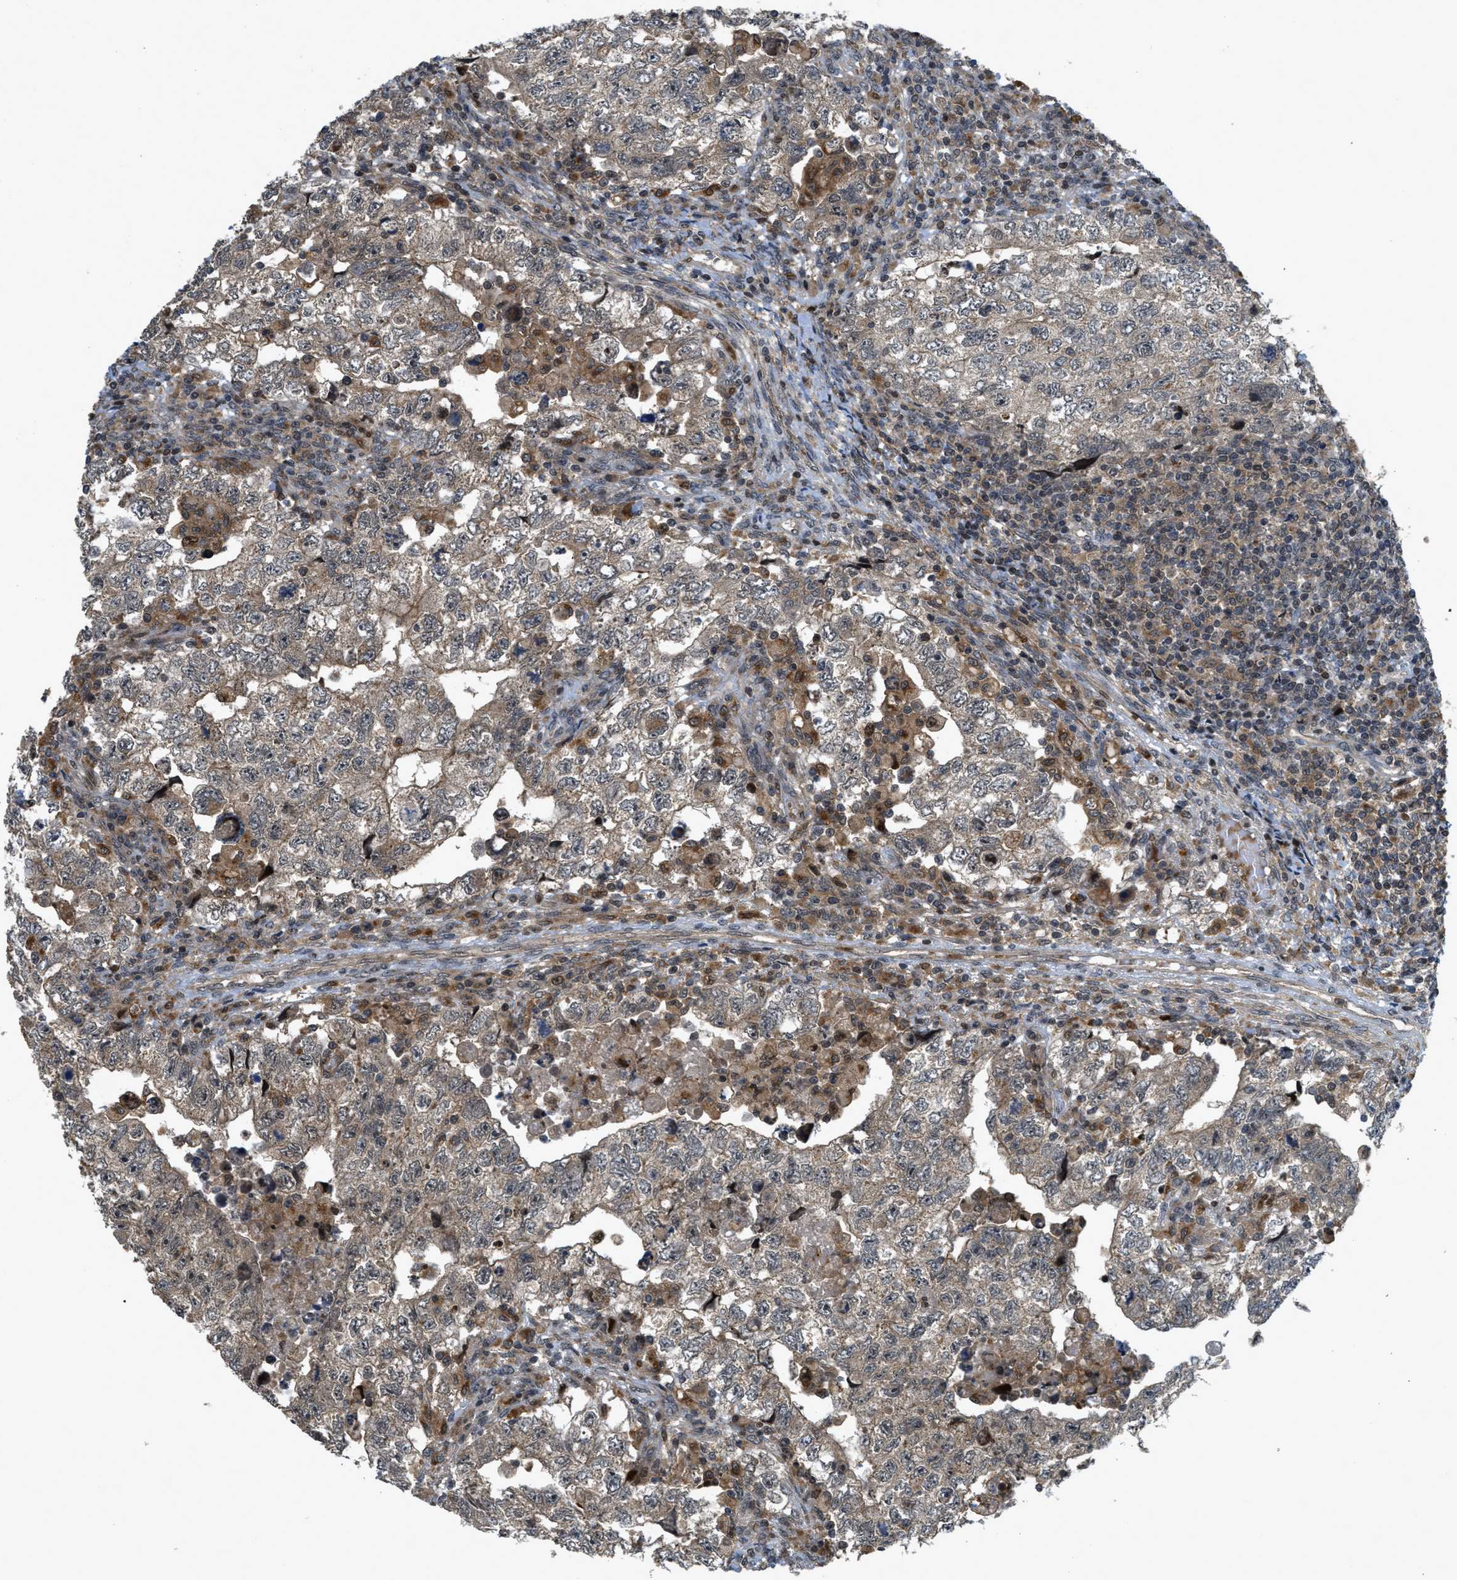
{"staining": {"intensity": "weak", "quantity": ">75%", "location": "cytoplasmic/membranous"}, "tissue": "testis cancer", "cell_type": "Tumor cells", "image_type": "cancer", "snomed": [{"axis": "morphology", "description": "Carcinoma, Embryonal, NOS"}, {"axis": "topography", "description": "Testis"}], "caption": "Testis cancer stained for a protein reveals weak cytoplasmic/membranous positivity in tumor cells.", "gene": "DNAJC28", "patient": {"sex": "male", "age": 36}}